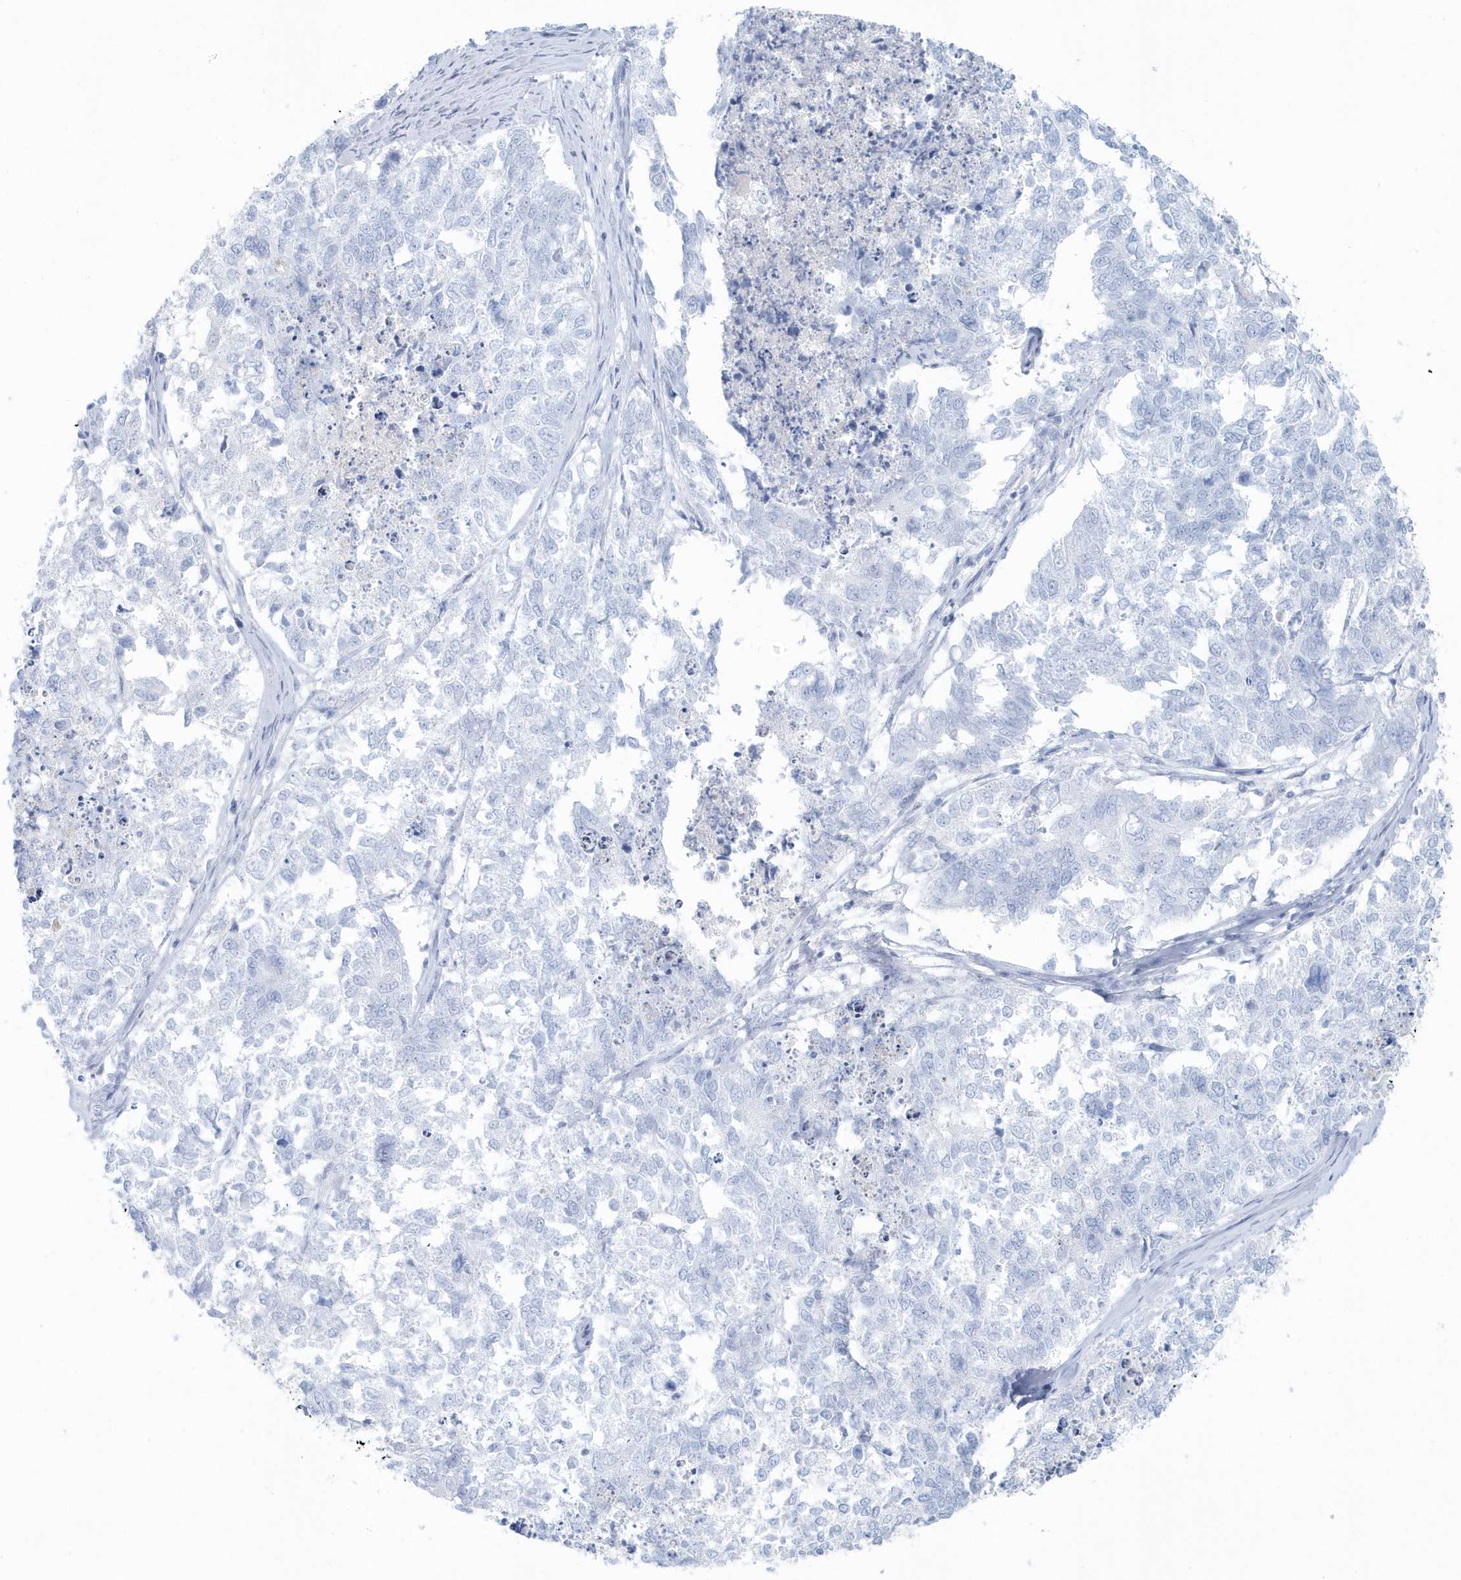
{"staining": {"intensity": "negative", "quantity": "none", "location": "none"}, "tissue": "cervical cancer", "cell_type": "Tumor cells", "image_type": "cancer", "snomed": [{"axis": "morphology", "description": "Squamous cell carcinoma, NOS"}, {"axis": "topography", "description": "Cervix"}], "caption": "Tumor cells are negative for protein expression in human cervical cancer (squamous cell carcinoma).", "gene": "FAM98A", "patient": {"sex": "female", "age": 63}}